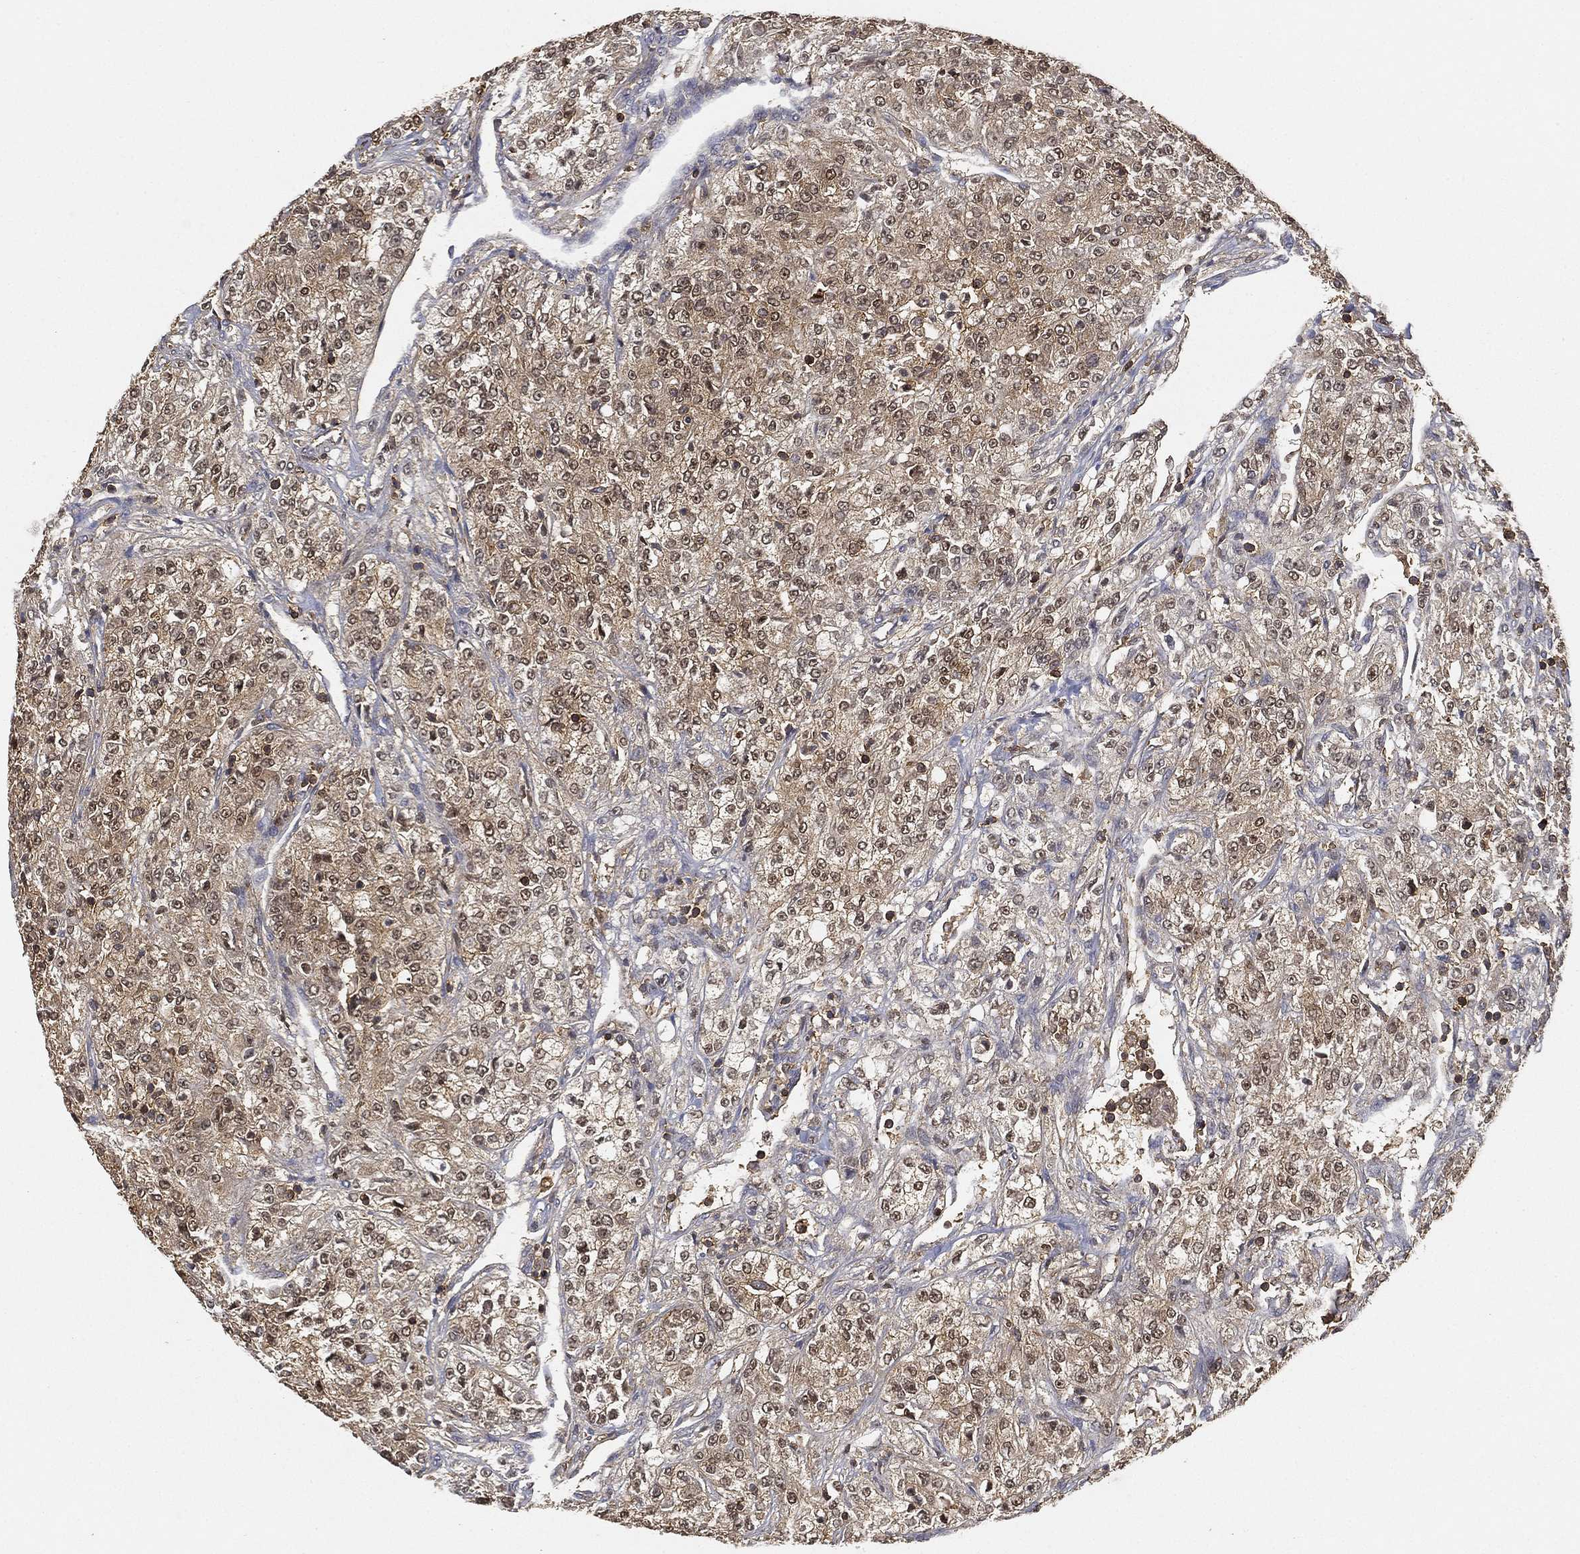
{"staining": {"intensity": "weak", "quantity": "25%-75%", "location": "cytoplasmic/membranous,nuclear"}, "tissue": "renal cancer", "cell_type": "Tumor cells", "image_type": "cancer", "snomed": [{"axis": "morphology", "description": "Adenocarcinoma, NOS"}, {"axis": "topography", "description": "Kidney"}], "caption": "Approximately 25%-75% of tumor cells in adenocarcinoma (renal) exhibit weak cytoplasmic/membranous and nuclear protein staining as visualized by brown immunohistochemical staining.", "gene": "CRYL1", "patient": {"sex": "female", "age": 63}}